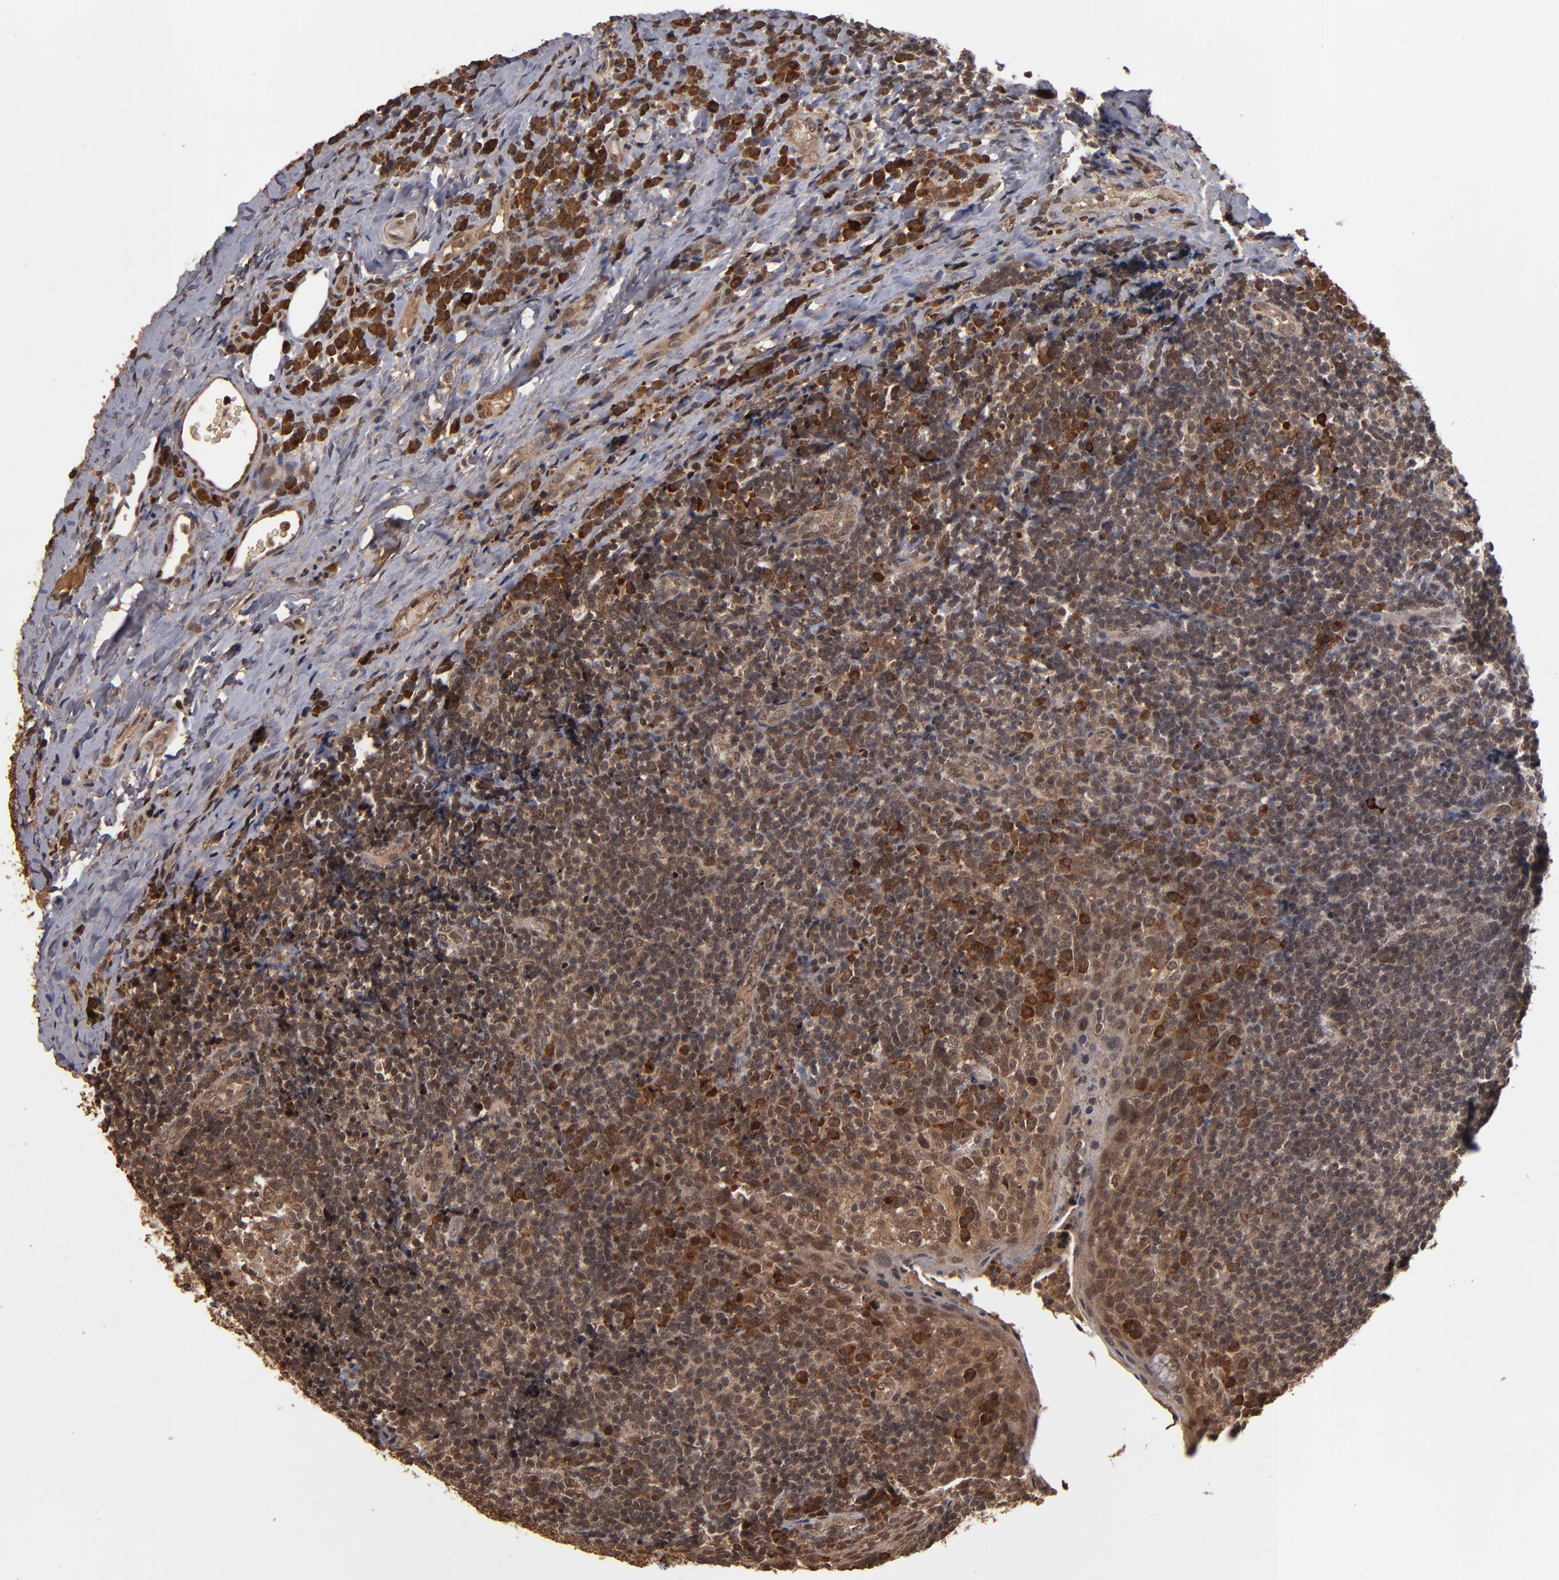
{"staining": {"intensity": "strong", "quantity": "25%-75%", "location": "cytoplasmic/membranous,nuclear"}, "tissue": "tonsil", "cell_type": "Germinal center cells", "image_type": "normal", "snomed": [{"axis": "morphology", "description": "Normal tissue, NOS"}, {"axis": "topography", "description": "Tonsil"}], "caption": "Strong cytoplasmic/membranous,nuclear positivity for a protein is seen in about 25%-75% of germinal center cells of benign tonsil using immunohistochemistry.", "gene": "NXF2B", "patient": {"sex": "male", "age": 31}}